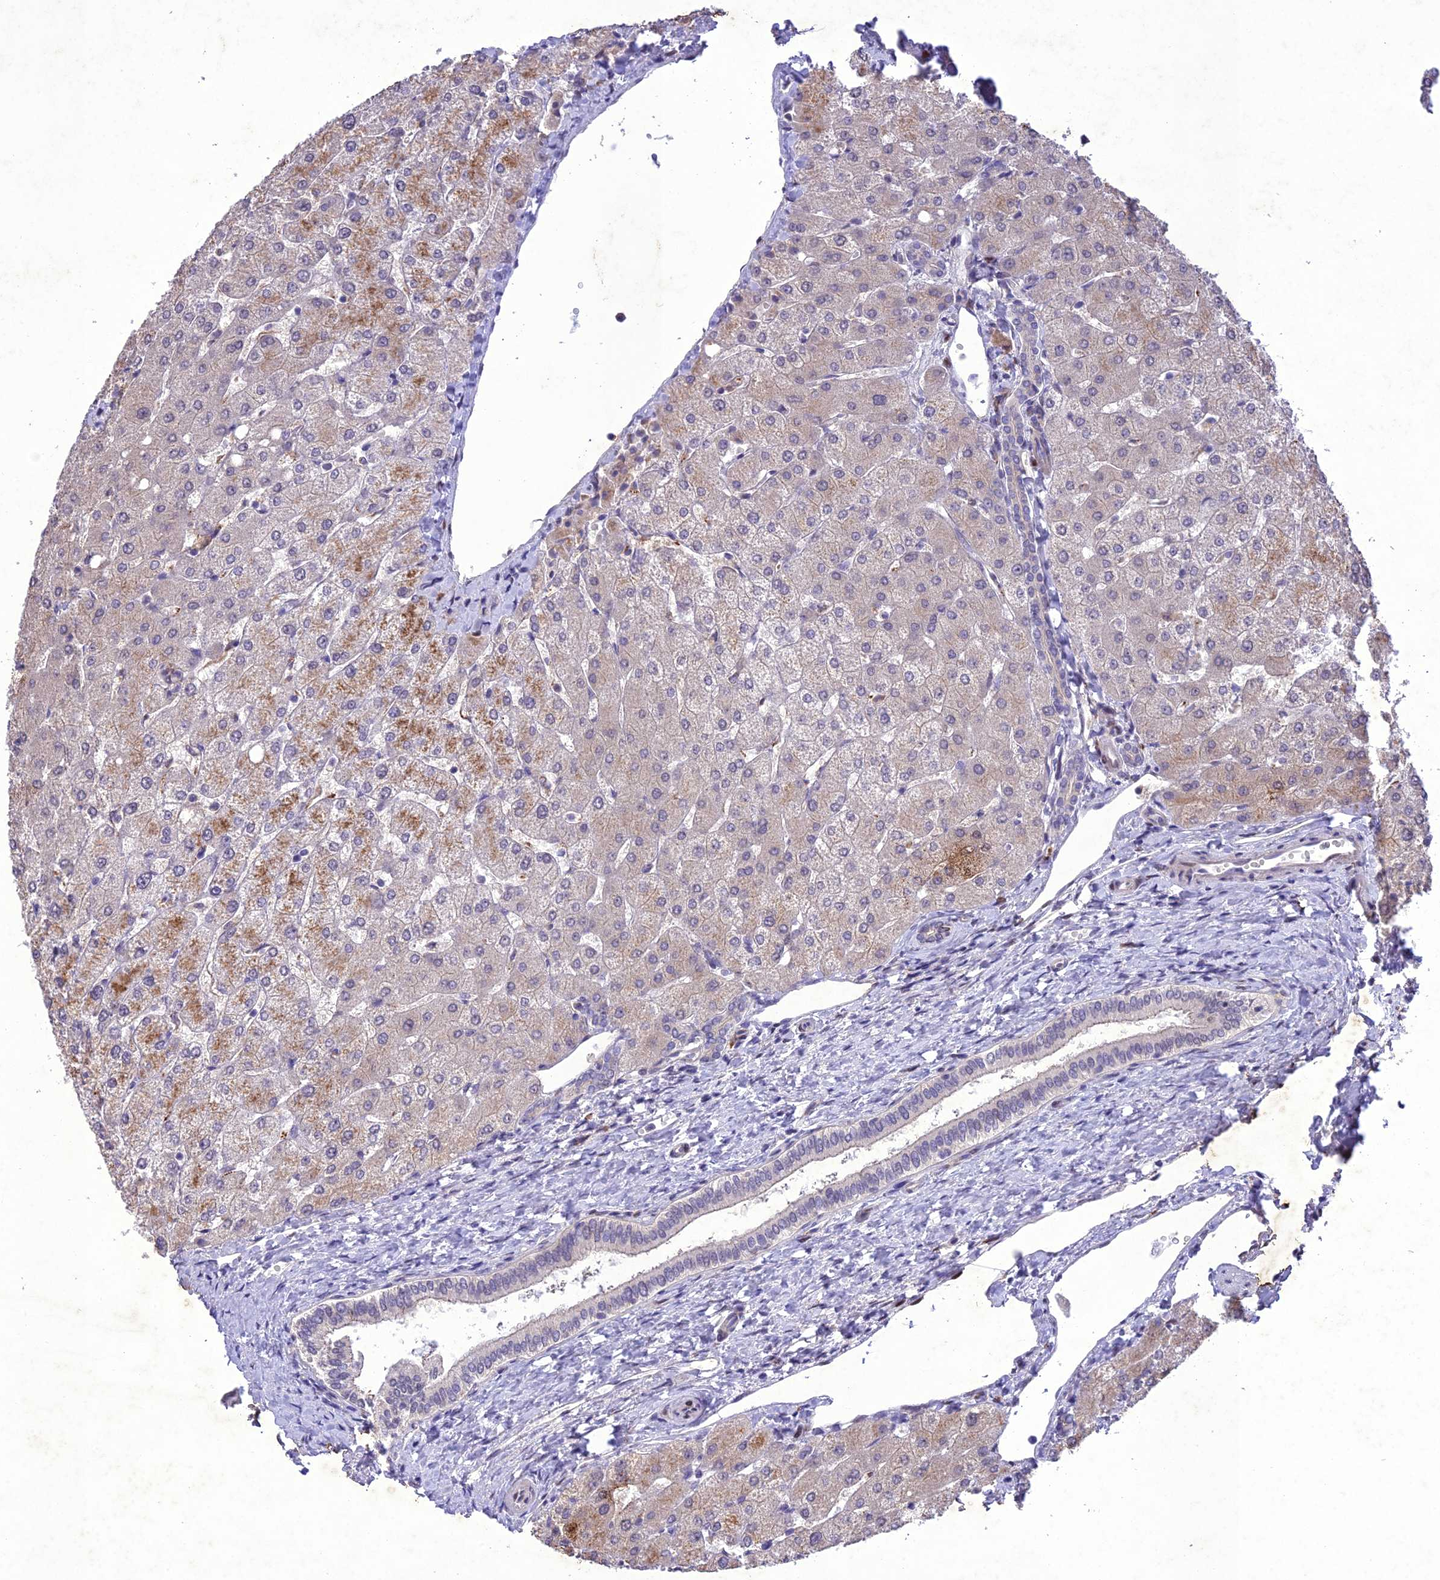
{"staining": {"intensity": "weak", "quantity": "<25%", "location": "cytoplasmic/membranous"}, "tissue": "liver", "cell_type": "Cholangiocytes", "image_type": "normal", "snomed": [{"axis": "morphology", "description": "Normal tissue, NOS"}, {"axis": "topography", "description": "Liver"}], "caption": "The photomicrograph demonstrates no staining of cholangiocytes in normal liver. (DAB (3,3'-diaminobenzidine) IHC visualized using brightfield microscopy, high magnification).", "gene": "ANKRD52", "patient": {"sex": "female", "age": 54}}